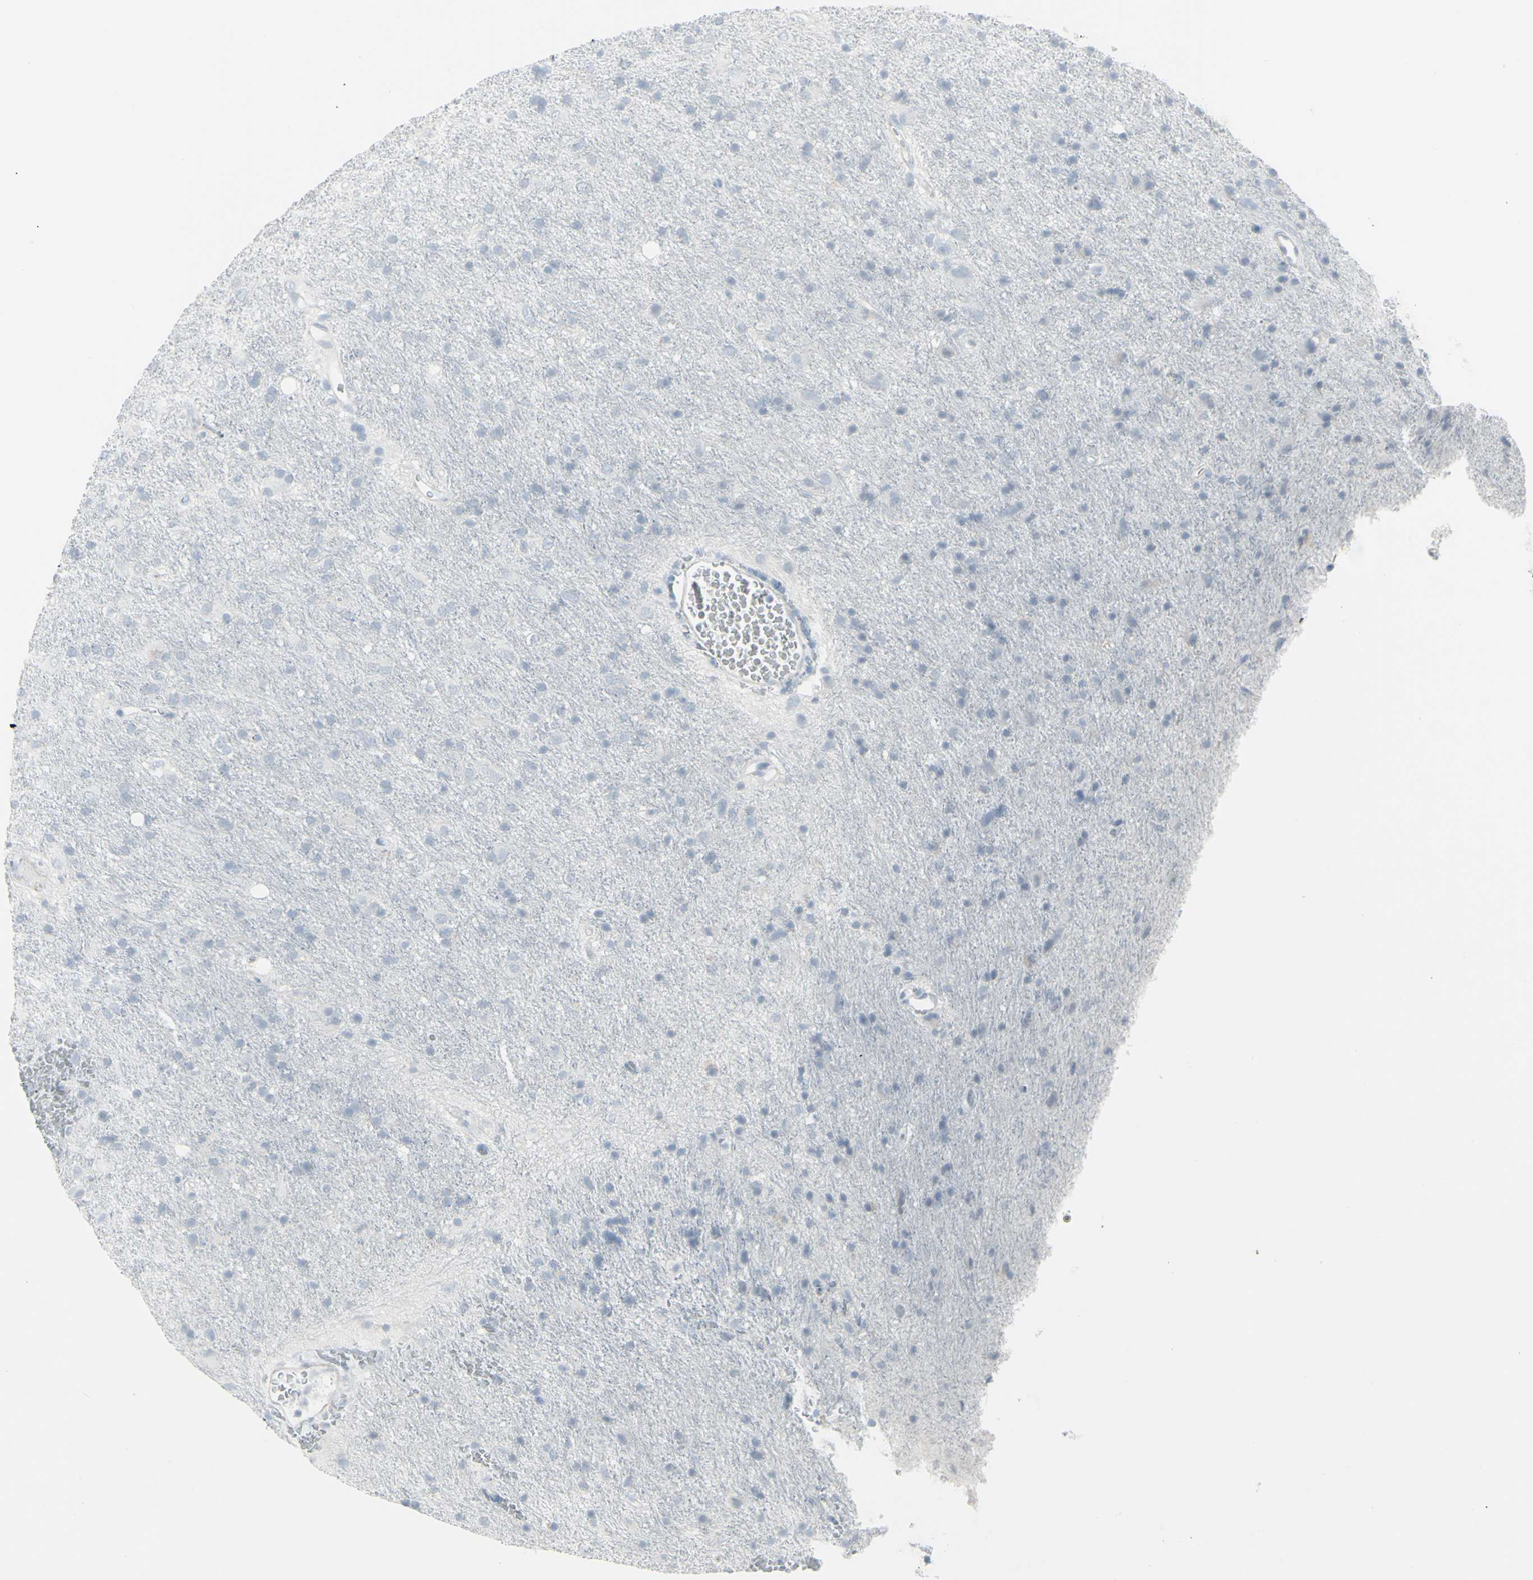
{"staining": {"intensity": "negative", "quantity": "none", "location": "none"}, "tissue": "glioma", "cell_type": "Tumor cells", "image_type": "cancer", "snomed": [{"axis": "morphology", "description": "Glioma, malignant, Low grade"}, {"axis": "topography", "description": "Brain"}], "caption": "DAB (3,3'-diaminobenzidine) immunohistochemical staining of malignant glioma (low-grade) reveals no significant staining in tumor cells.", "gene": "YBX2", "patient": {"sex": "male", "age": 77}}